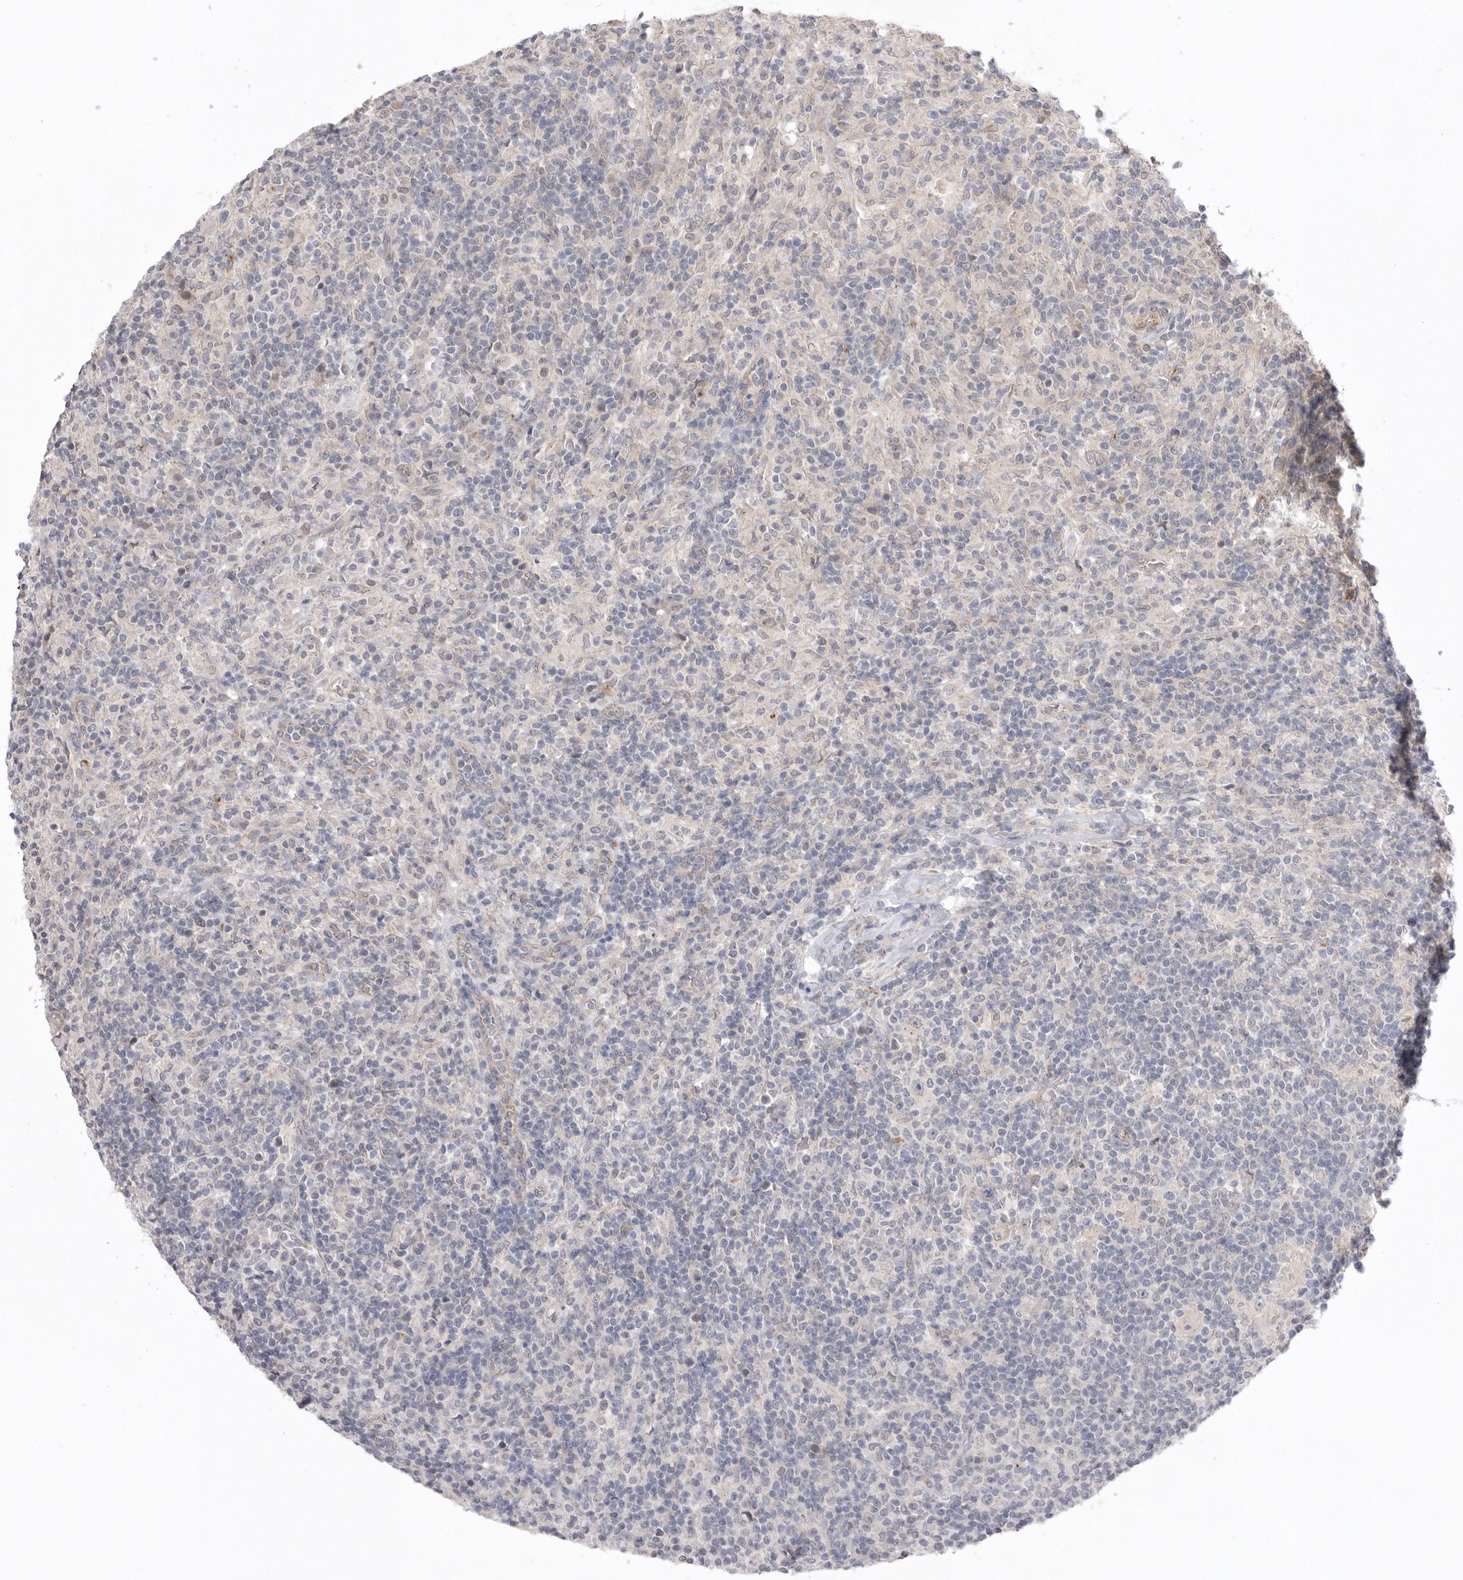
{"staining": {"intensity": "negative", "quantity": "none", "location": "none"}, "tissue": "lymphoma", "cell_type": "Tumor cells", "image_type": "cancer", "snomed": [{"axis": "morphology", "description": "Hodgkin's disease, NOS"}, {"axis": "topography", "description": "Lymph node"}], "caption": "DAB (3,3'-diaminobenzidine) immunohistochemical staining of lymphoma demonstrates no significant expression in tumor cells.", "gene": "TLR3", "patient": {"sex": "male", "age": 70}}